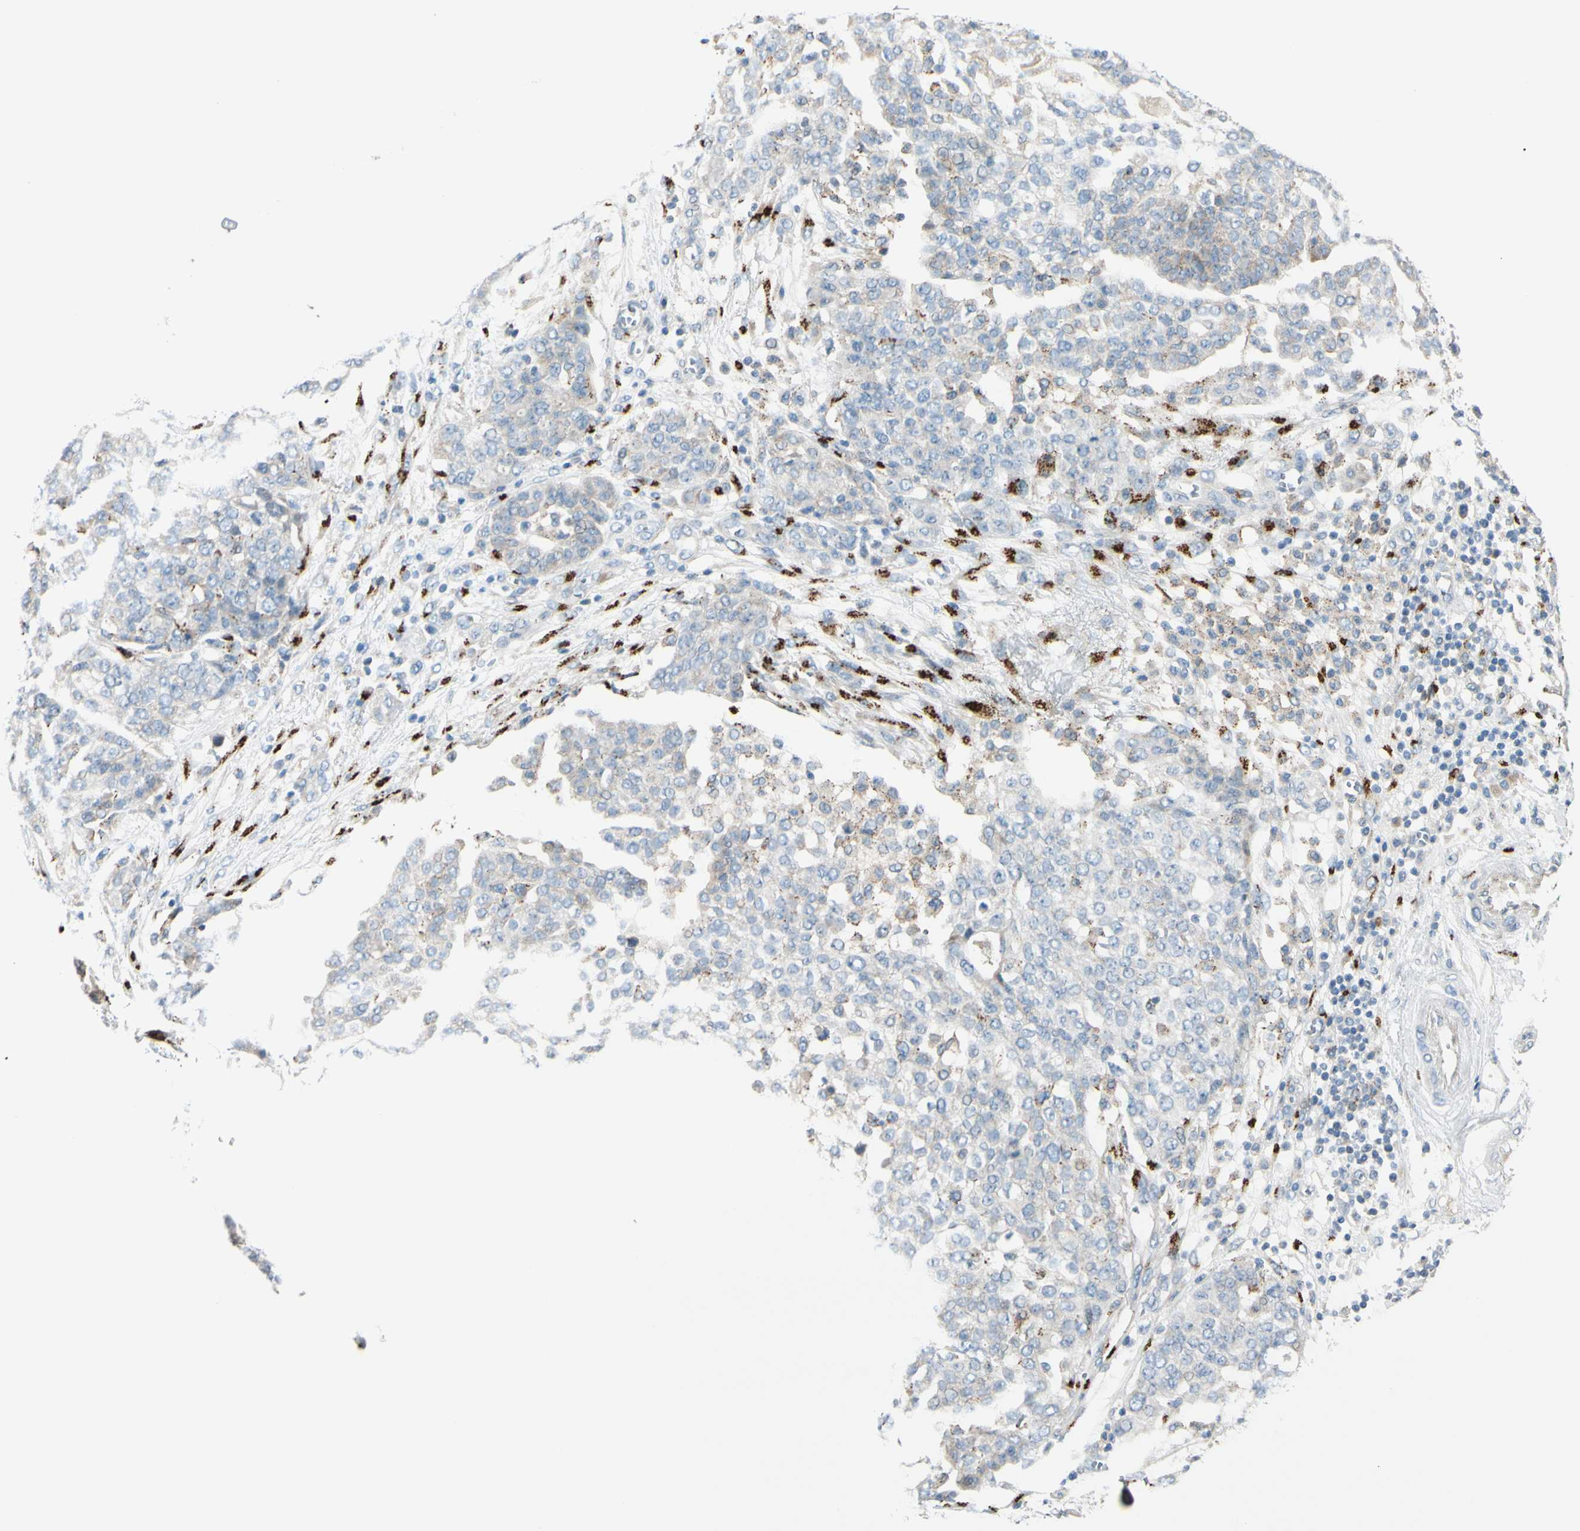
{"staining": {"intensity": "moderate", "quantity": "<25%", "location": "cytoplasmic/membranous"}, "tissue": "ovarian cancer", "cell_type": "Tumor cells", "image_type": "cancer", "snomed": [{"axis": "morphology", "description": "Cystadenocarcinoma, serous, NOS"}, {"axis": "topography", "description": "Soft tissue"}, {"axis": "topography", "description": "Ovary"}], "caption": "Immunohistochemistry image of ovarian cancer (serous cystadenocarcinoma) stained for a protein (brown), which shows low levels of moderate cytoplasmic/membranous staining in about <25% of tumor cells.", "gene": "GALNT5", "patient": {"sex": "female", "age": 57}}